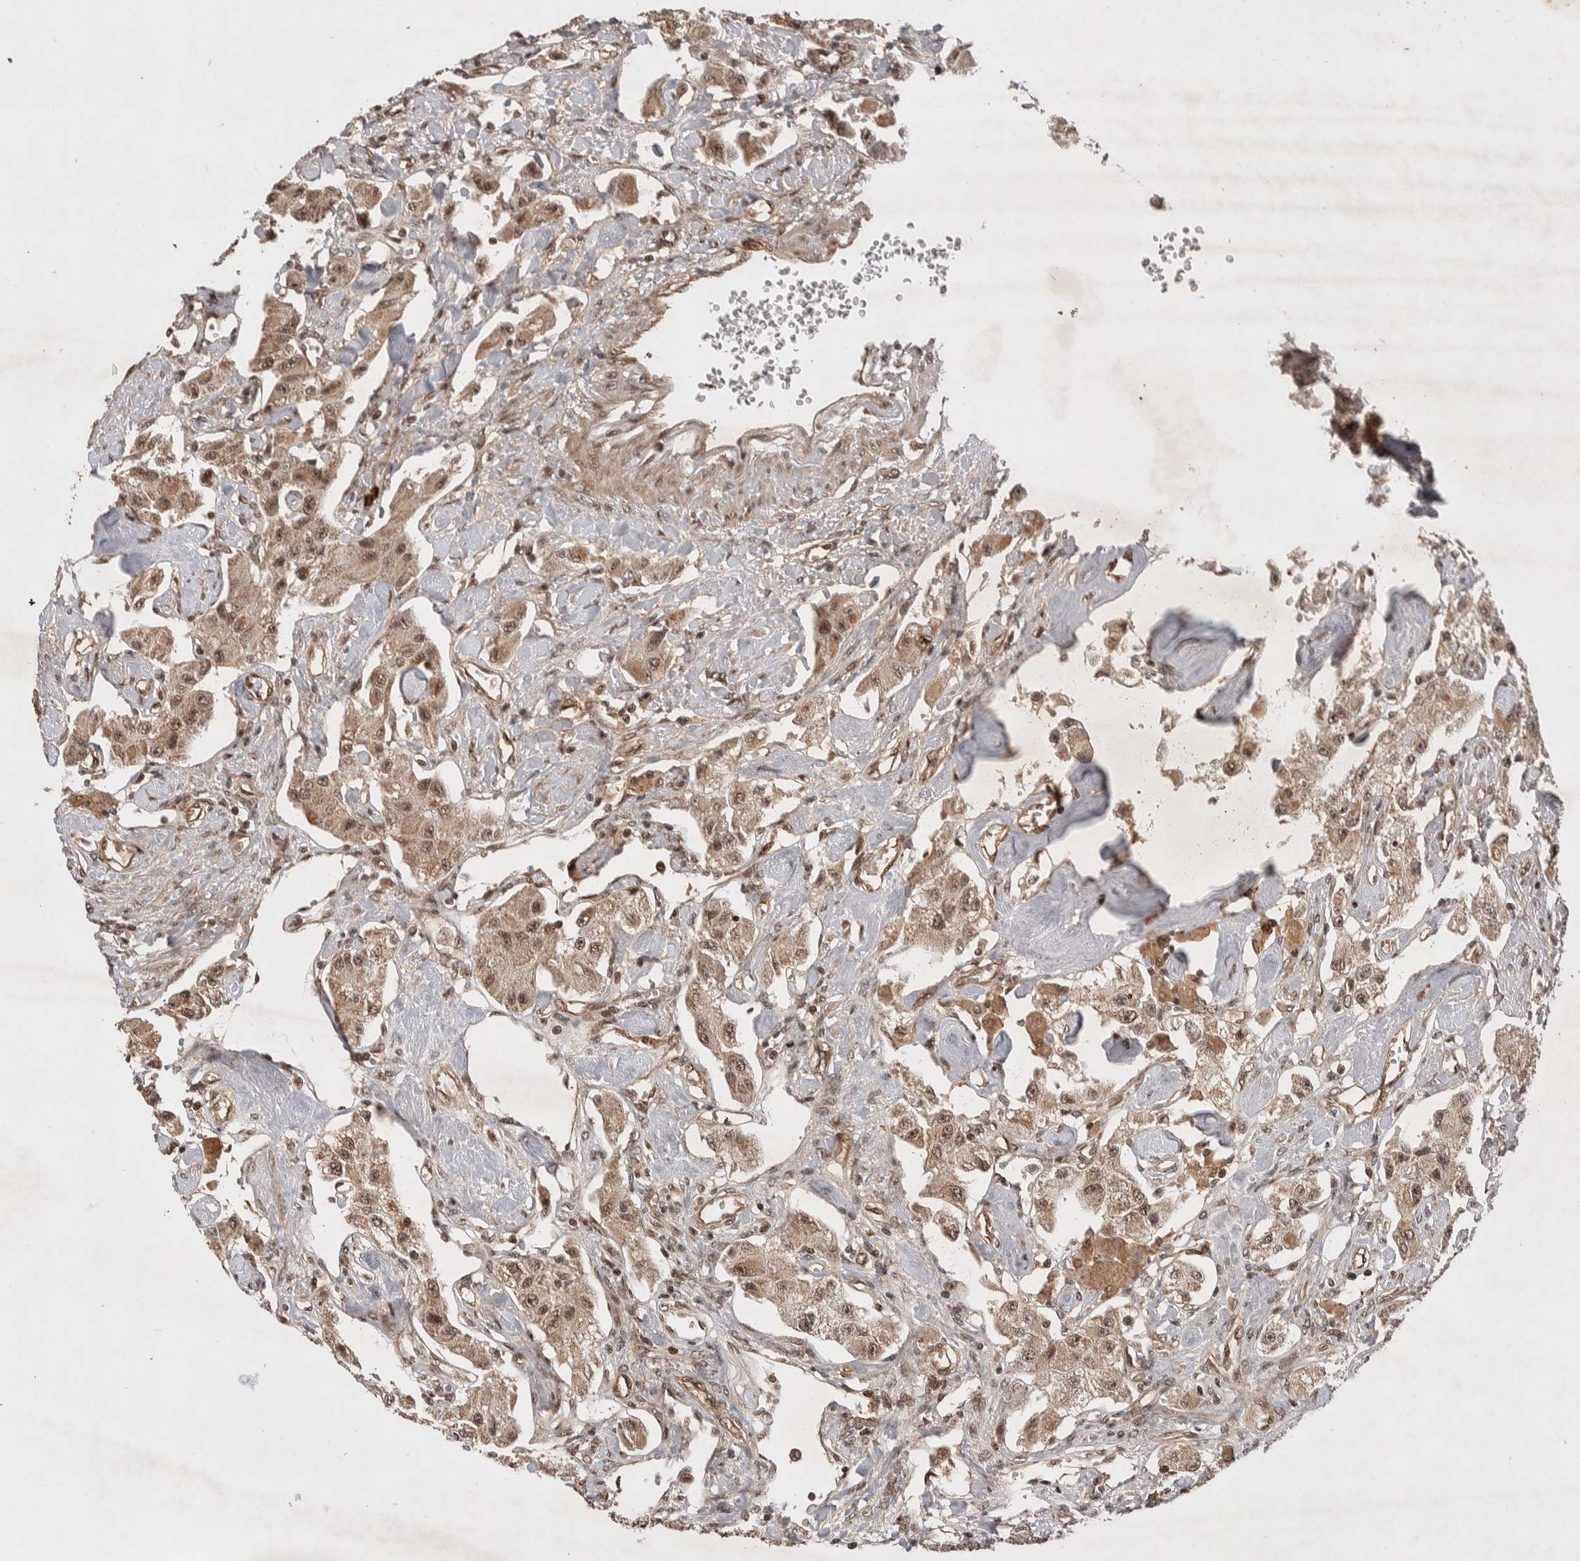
{"staining": {"intensity": "moderate", "quantity": ">75%", "location": "cytoplasmic/membranous,nuclear"}, "tissue": "carcinoid", "cell_type": "Tumor cells", "image_type": "cancer", "snomed": [{"axis": "morphology", "description": "Carcinoid, malignant, NOS"}, {"axis": "topography", "description": "Pancreas"}], "caption": "A brown stain labels moderate cytoplasmic/membranous and nuclear positivity of a protein in human malignant carcinoid tumor cells.", "gene": "TOR1B", "patient": {"sex": "male", "age": 41}}